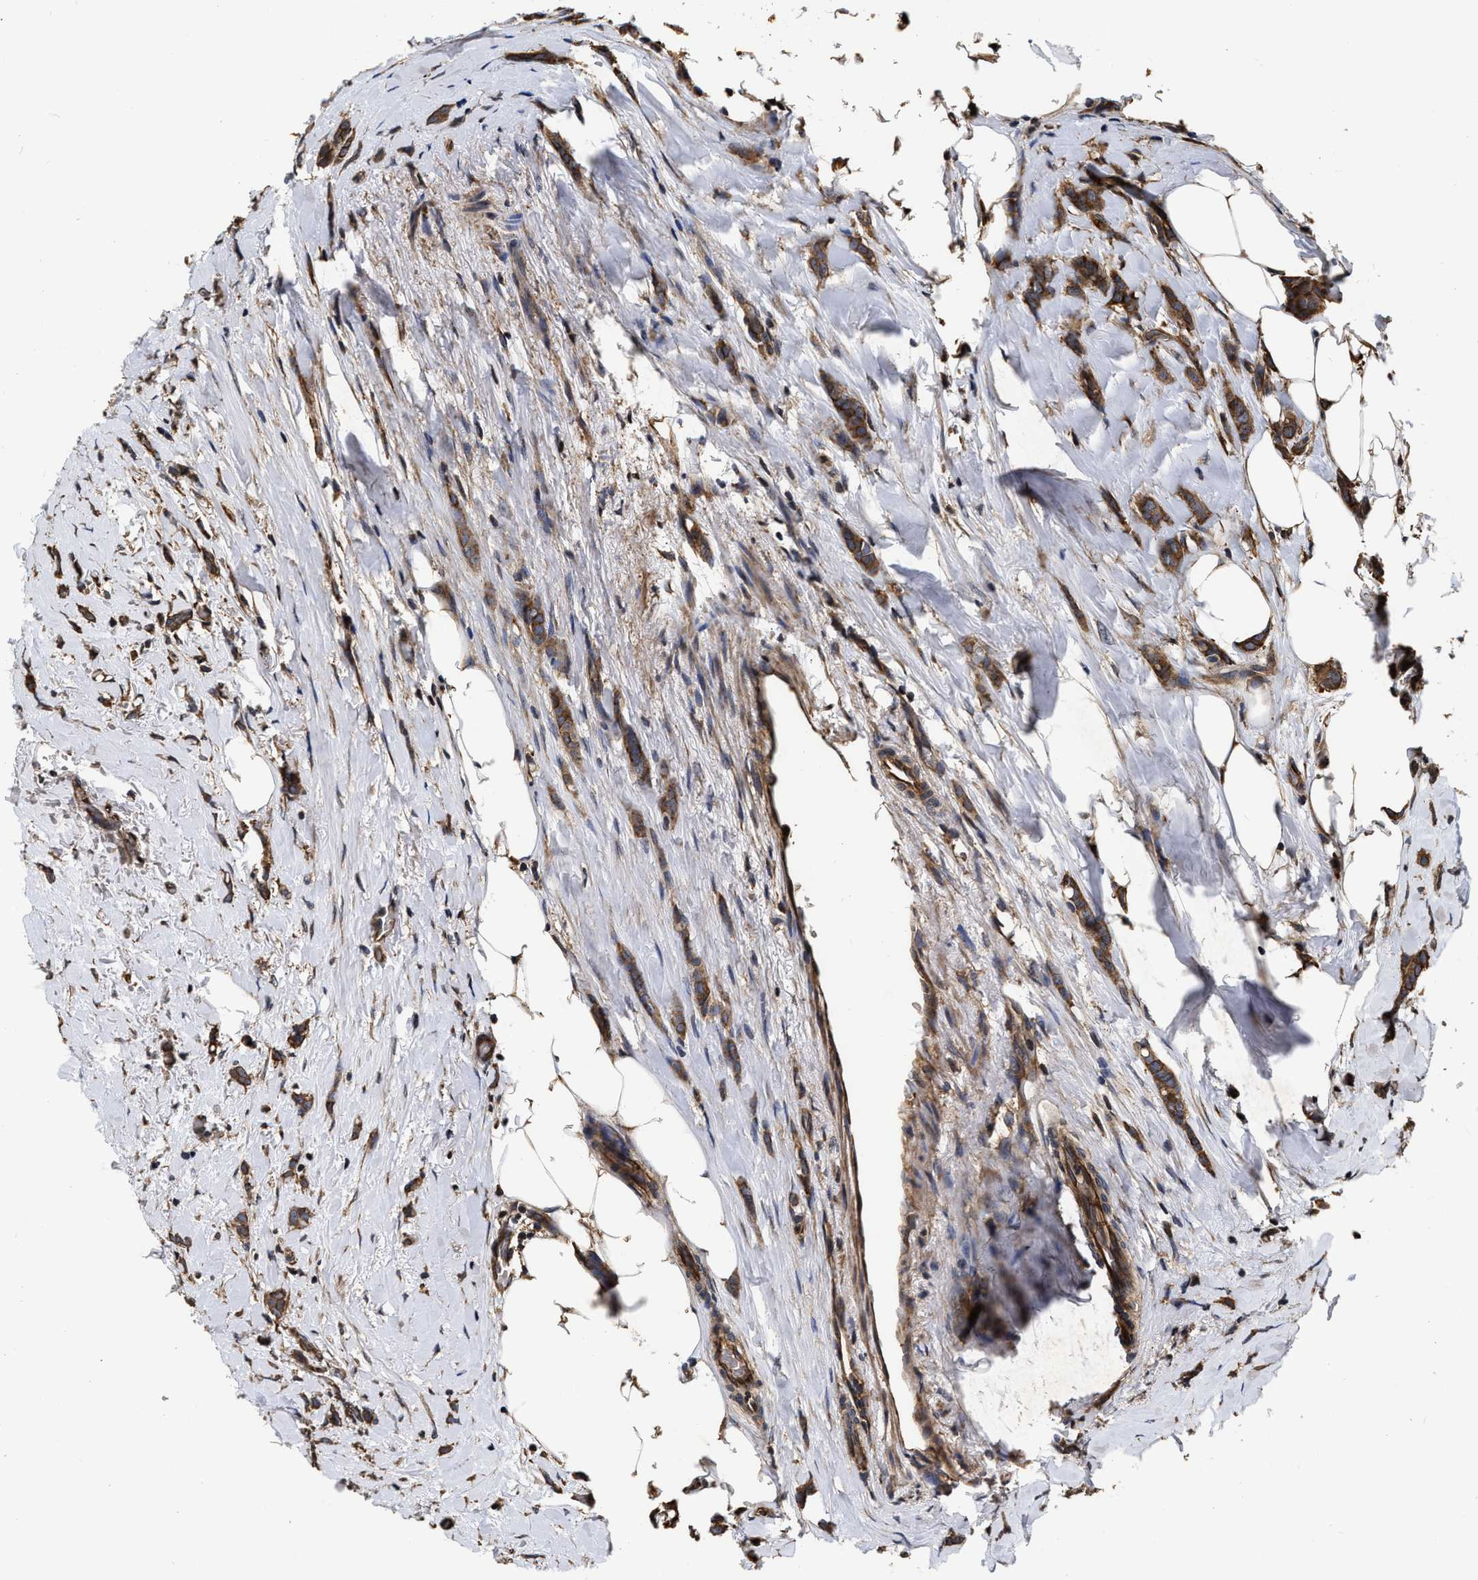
{"staining": {"intensity": "moderate", "quantity": ">75%", "location": "cytoplasmic/membranous"}, "tissue": "breast cancer", "cell_type": "Tumor cells", "image_type": "cancer", "snomed": [{"axis": "morphology", "description": "Lobular carcinoma, in situ"}, {"axis": "morphology", "description": "Lobular carcinoma"}, {"axis": "topography", "description": "Breast"}], "caption": "Human breast lobular carcinoma in situ stained with a brown dye shows moderate cytoplasmic/membranous positive positivity in approximately >75% of tumor cells.", "gene": "ABCG8", "patient": {"sex": "female", "age": 41}}